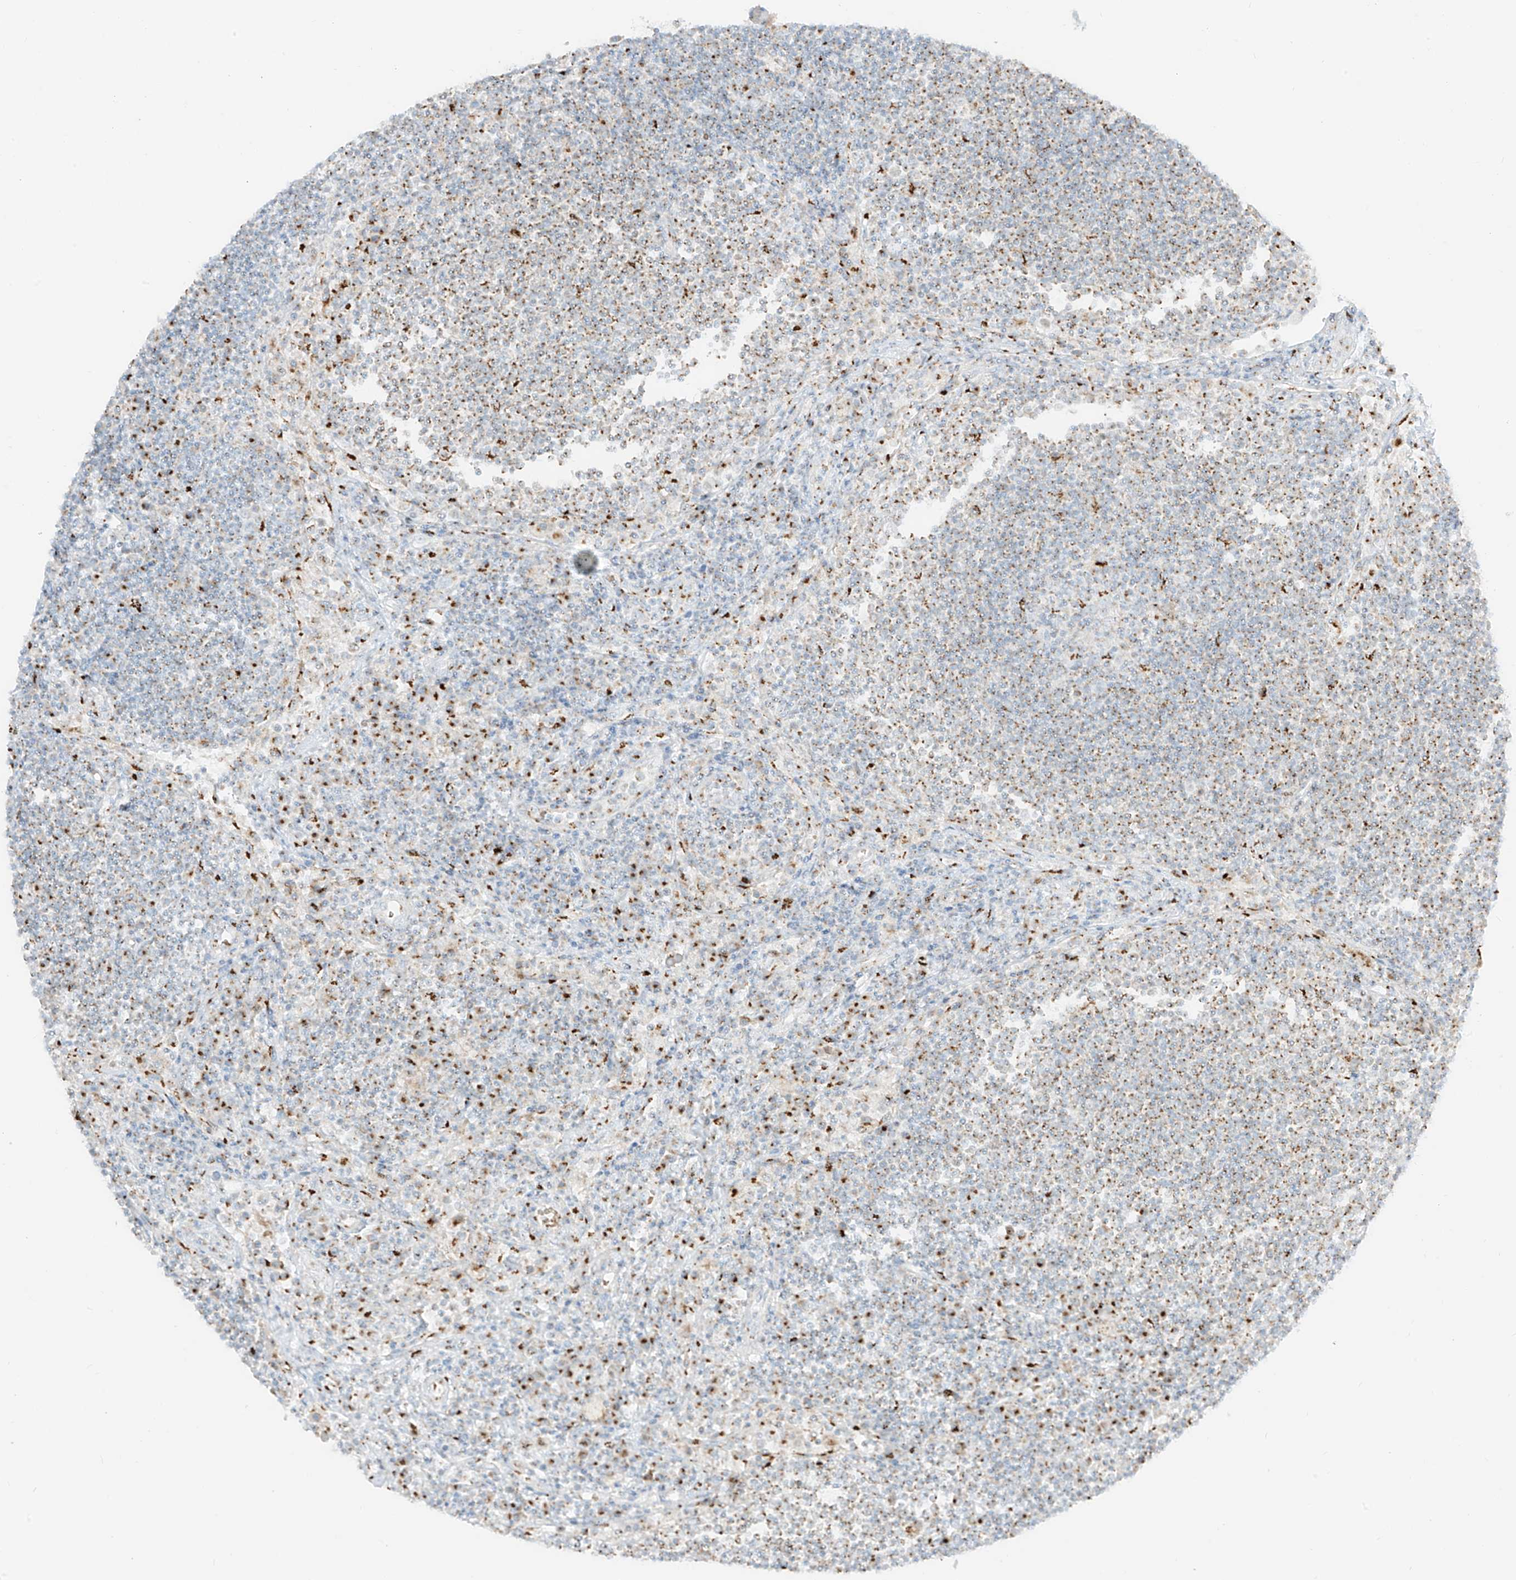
{"staining": {"intensity": "negative", "quantity": "none", "location": "none"}, "tissue": "lymph node", "cell_type": "Germinal center cells", "image_type": "normal", "snomed": [{"axis": "morphology", "description": "Normal tissue, NOS"}, {"axis": "topography", "description": "Lymph node"}], "caption": "An immunohistochemistry micrograph of unremarkable lymph node is shown. There is no staining in germinal center cells of lymph node.", "gene": "TMEM87B", "patient": {"sex": "female", "age": 53}}